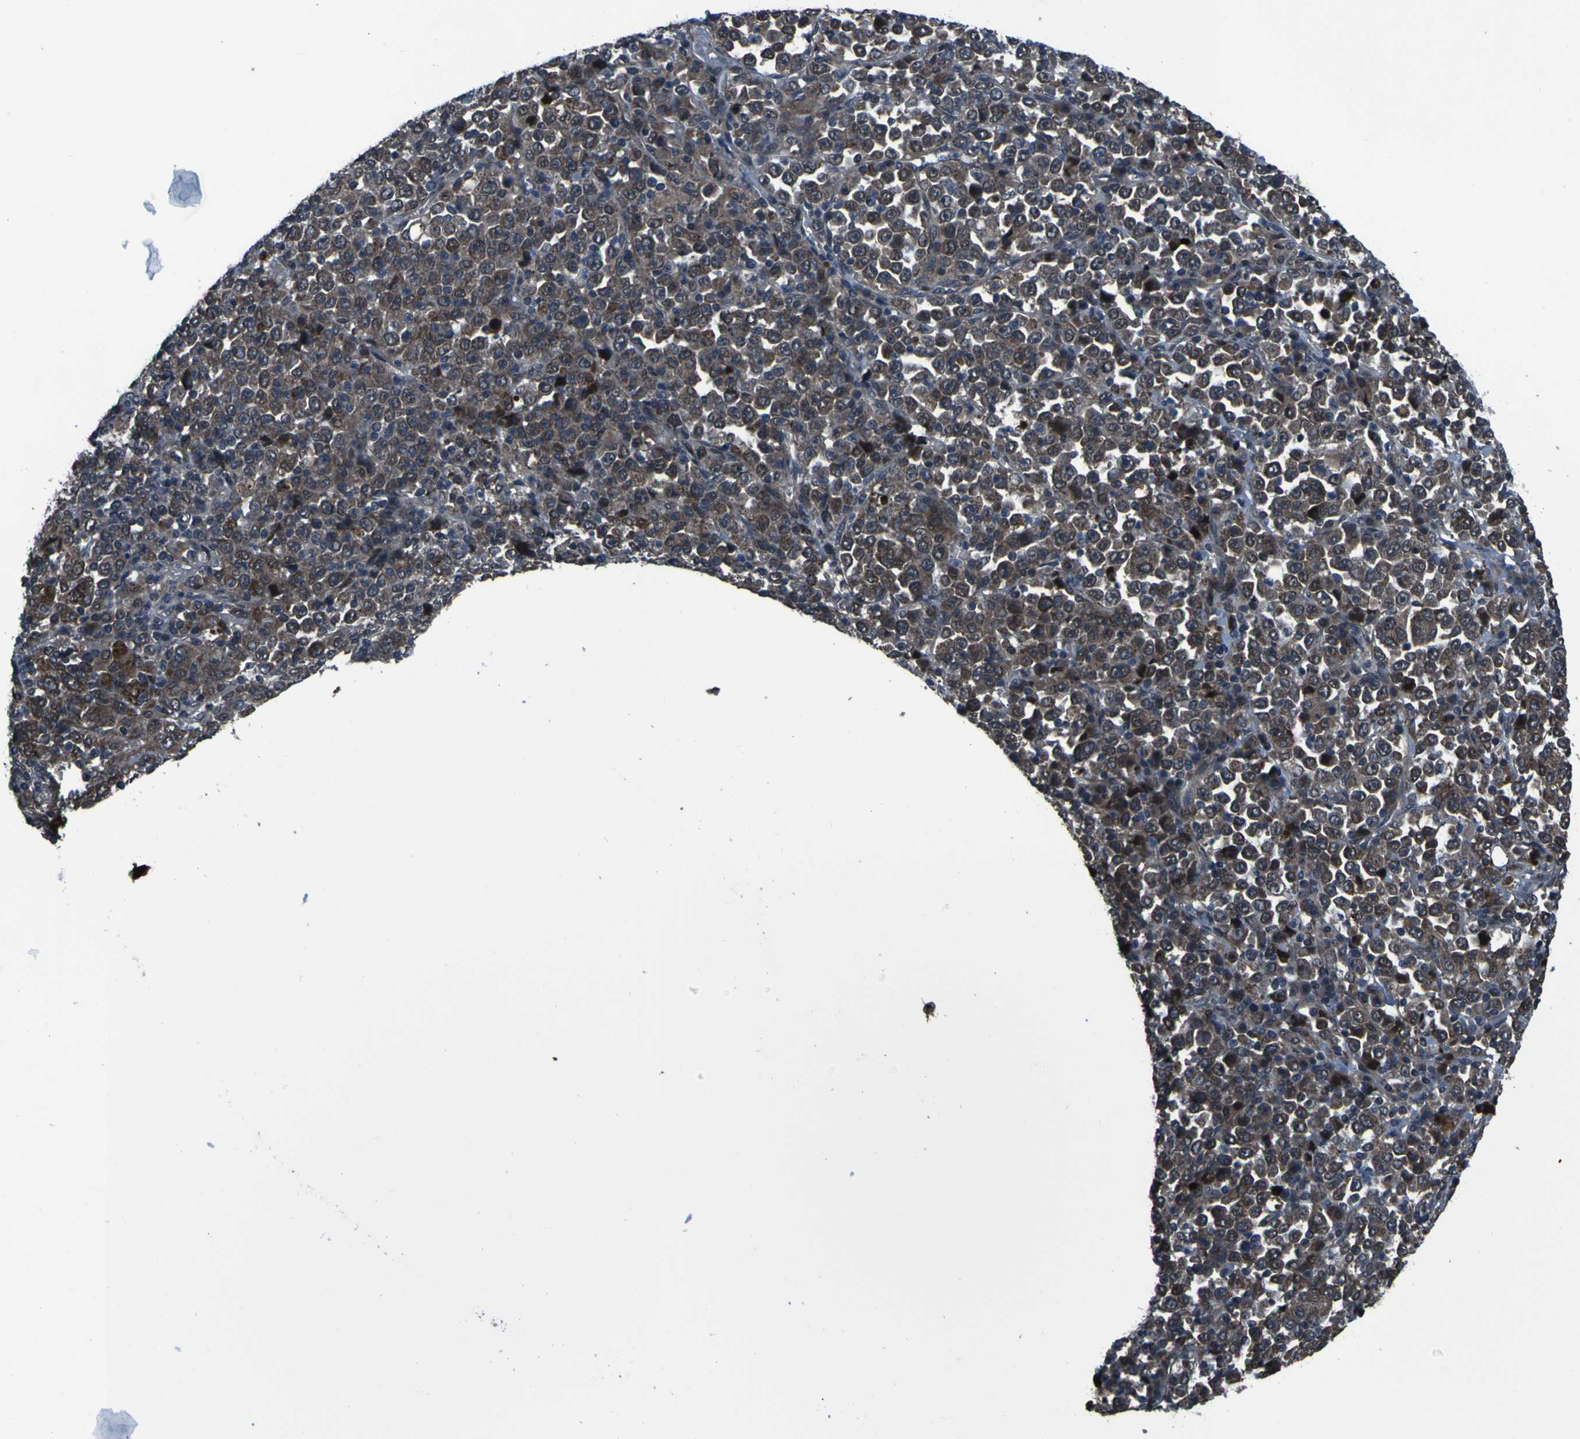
{"staining": {"intensity": "moderate", "quantity": ">75%", "location": "cytoplasmic/membranous"}, "tissue": "stomach cancer", "cell_type": "Tumor cells", "image_type": "cancer", "snomed": [{"axis": "morphology", "description": "Normal tissue, NOS"}, {"axis": "morphology", "description": "Adenocarcinoma, NOS"}, {"axis": "topography", "description": "Stomach, upper"}, {"axis": "topography", "description": "Stomach"}], "caption": "Protein expression analysis of human adenocarcinoma (stomach) reveals moderate cytoplasmic/membranous positivity in about >75% of tumor cells. (DAB = brown stain, brightfield microscopy at high magnification).", "gene": "OSTM1", "patient": {"sex": "male", "age": 59}}